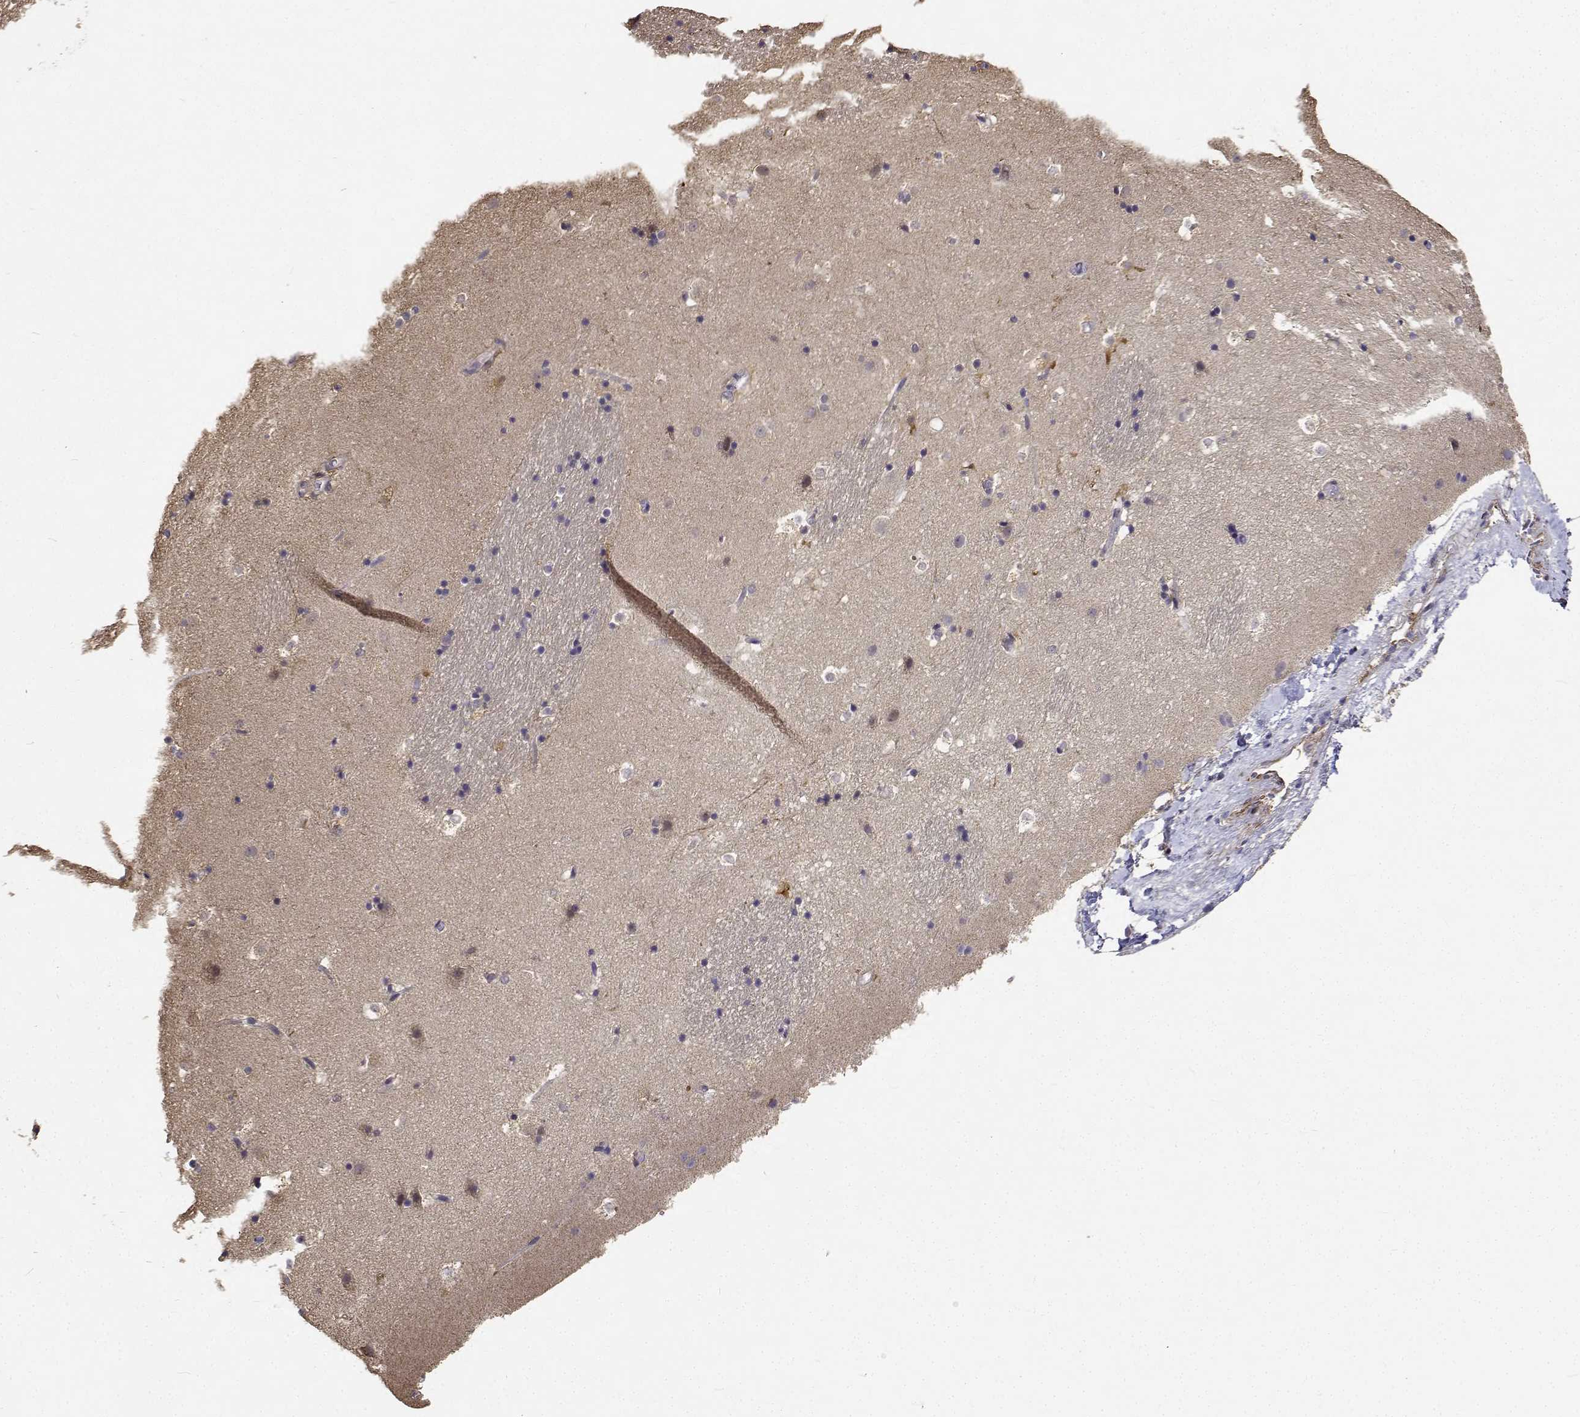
{"staining": {"intensity": "moderate", "quantity": "<25%", "location": "cytoplasmic/membranous"}, "tissue": "caudate", "cell_type": "Glial cells", "image_type": "normal", "snomed": [{"axis": "morphology", "description": "Normal tissue, NOS"}, {"axis": "topography", "description": "Lateral ventricle wall"}], "caption": "IHC staining of normal caudate, which displays low levels of moderate cytoplasmic/membranous expression in approximately <25% of glial cells indicating moderate cytoplasmic/membranous protein positivity. The staining was performed using DAB (brown) for protein detection and nuclei were counterstained in hematoxylin (blue).", "gene": "PCID2", "patient": {"sex": "male", "age": 37}}